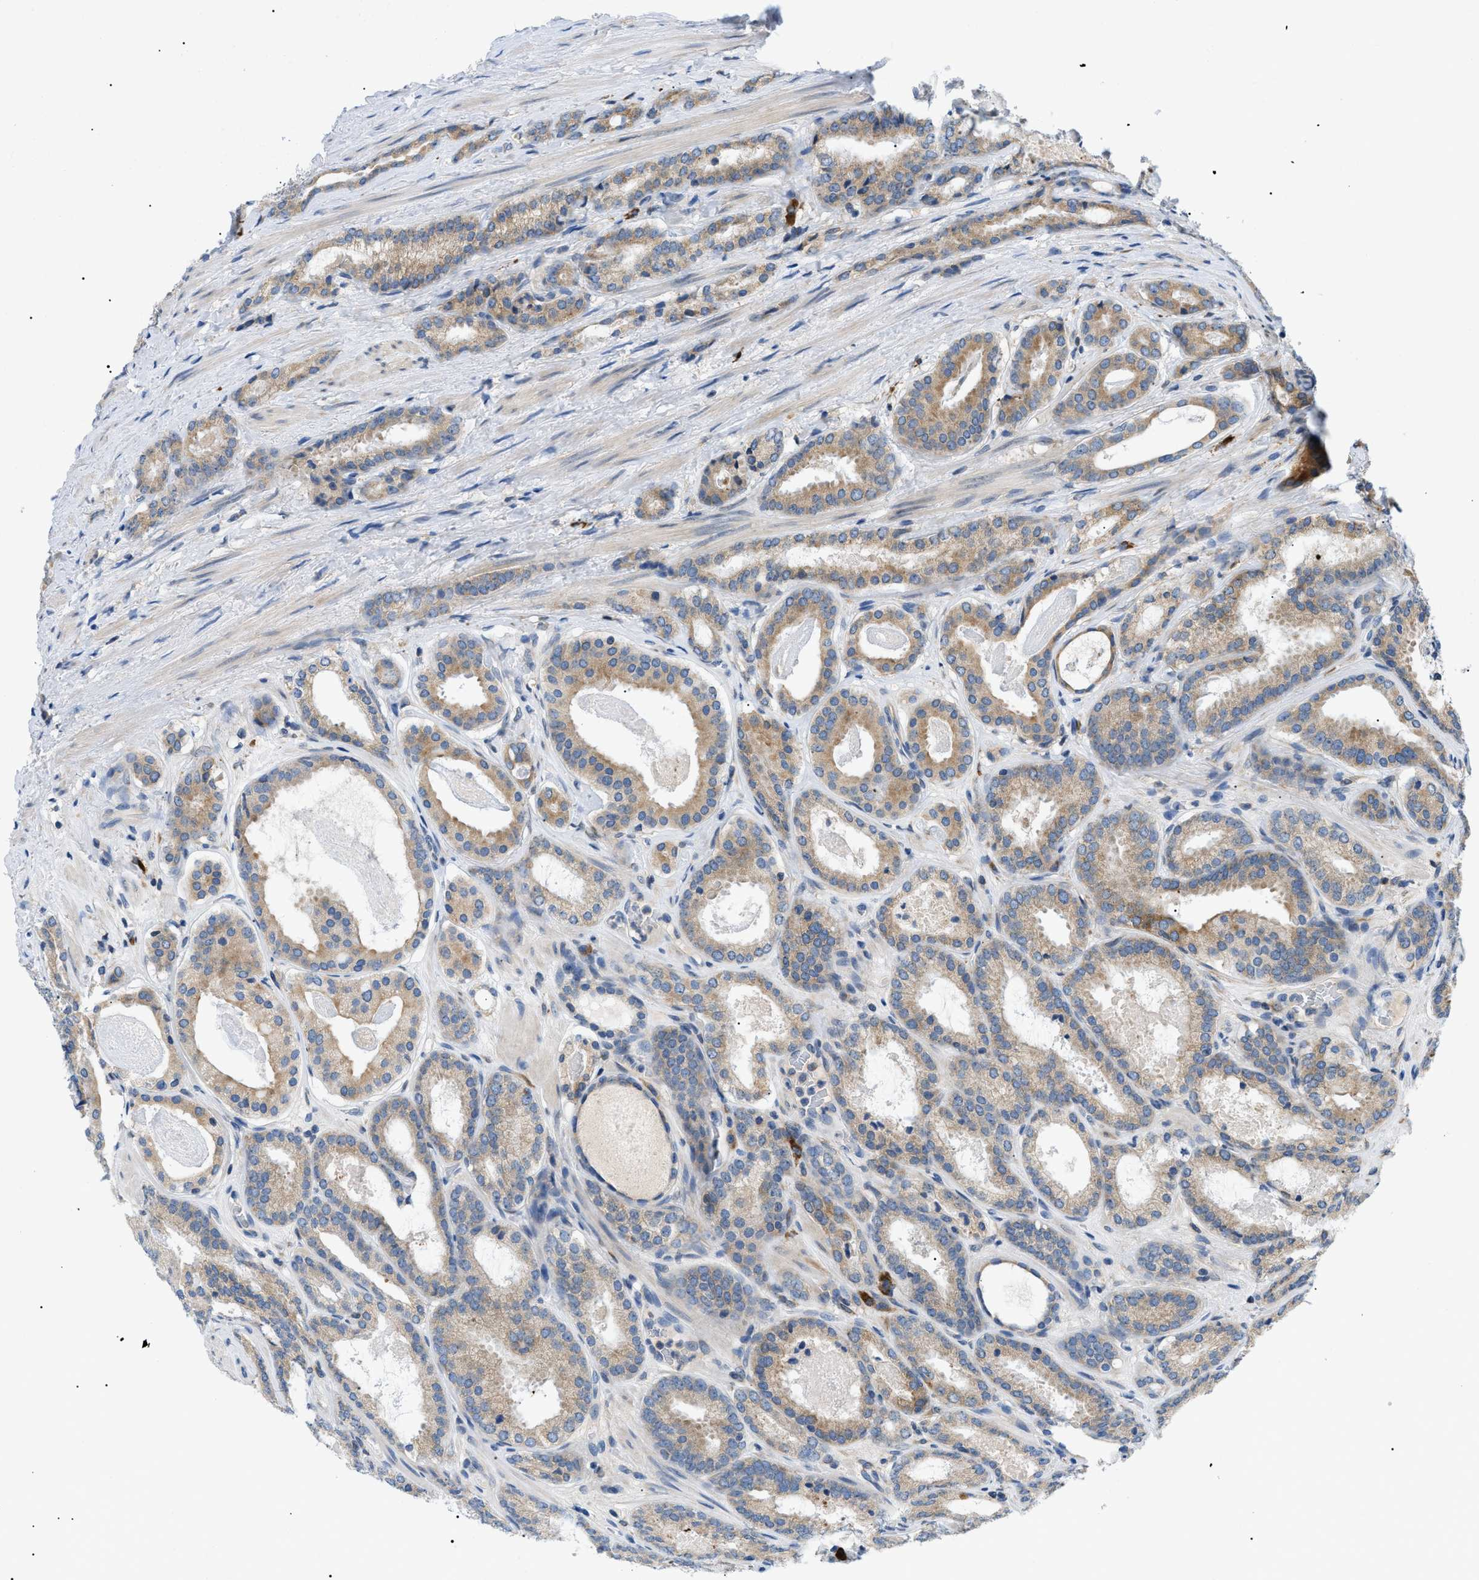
{"staining": {"intensity": "moderate", "quantity": ">75%", "location": "cytoplasmic/membranous"}, "tissue": "prostate cancer", "cell_type": "Tumor cells", "image_type": "cancer", "snomed": [{"axis": "morphology", "description": "Adenocarcinoma, Low grade"}, {"axis": "topography", "description": "Prostate"}], "caption": "An immunohistochemistry photomicrograph of tumor tissue is shown. Protein staining in brown shows moderate cytoplasmic/membranous positivity in adenocarcinoma (low-grade) (prostate) within tumor cells. The staining is performed using DAB brown chromogen to label protein expression. The nuclei are counter-stained blue using hematoxylin.", "gene": "DERL1", "patient": {"sex": "male", "age": 69}}